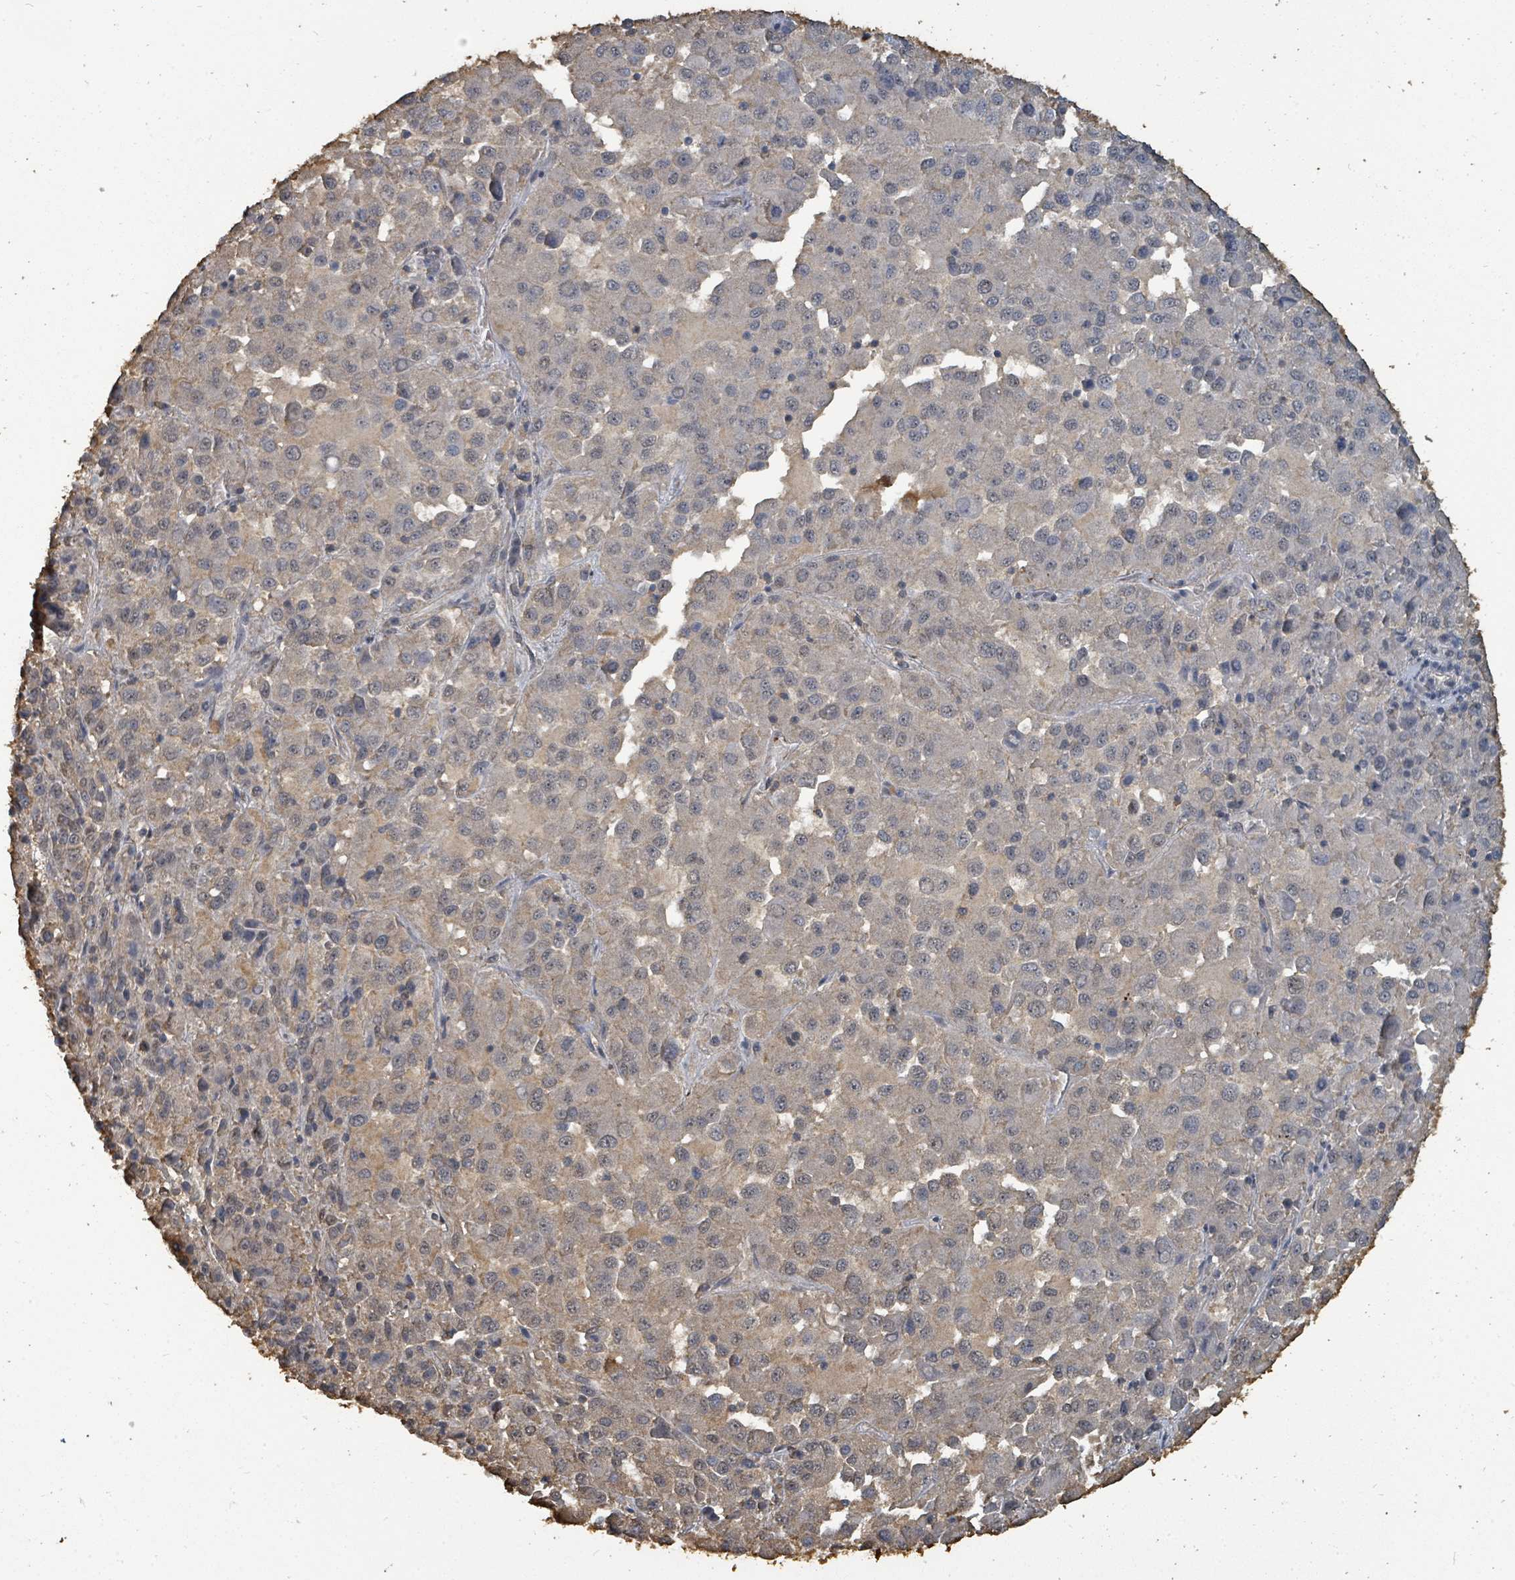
{"staining": {"intensity": "negative", "quantity": "none", "location": "none"}, "tissue": "melanoma", "cell_type": "Tumor cells", "image_type": "cancer", "snomed": [{"axis": "morphology", "description": "Malignant melanoma, Metastatic site"}, {"axis": "topography", "description": "Lung"}], "caption": "Immunohistochemistry (IHC) of melanoma reveals no positivity in tumor cells. (Stains: DAB immunohistochemistry (IHC) with hematoxylin counter stain, Microscopy: brightfield microscopy at high magnification).", "gene": "C6orf52", "patient": {"sex": "male", "age": 64}}